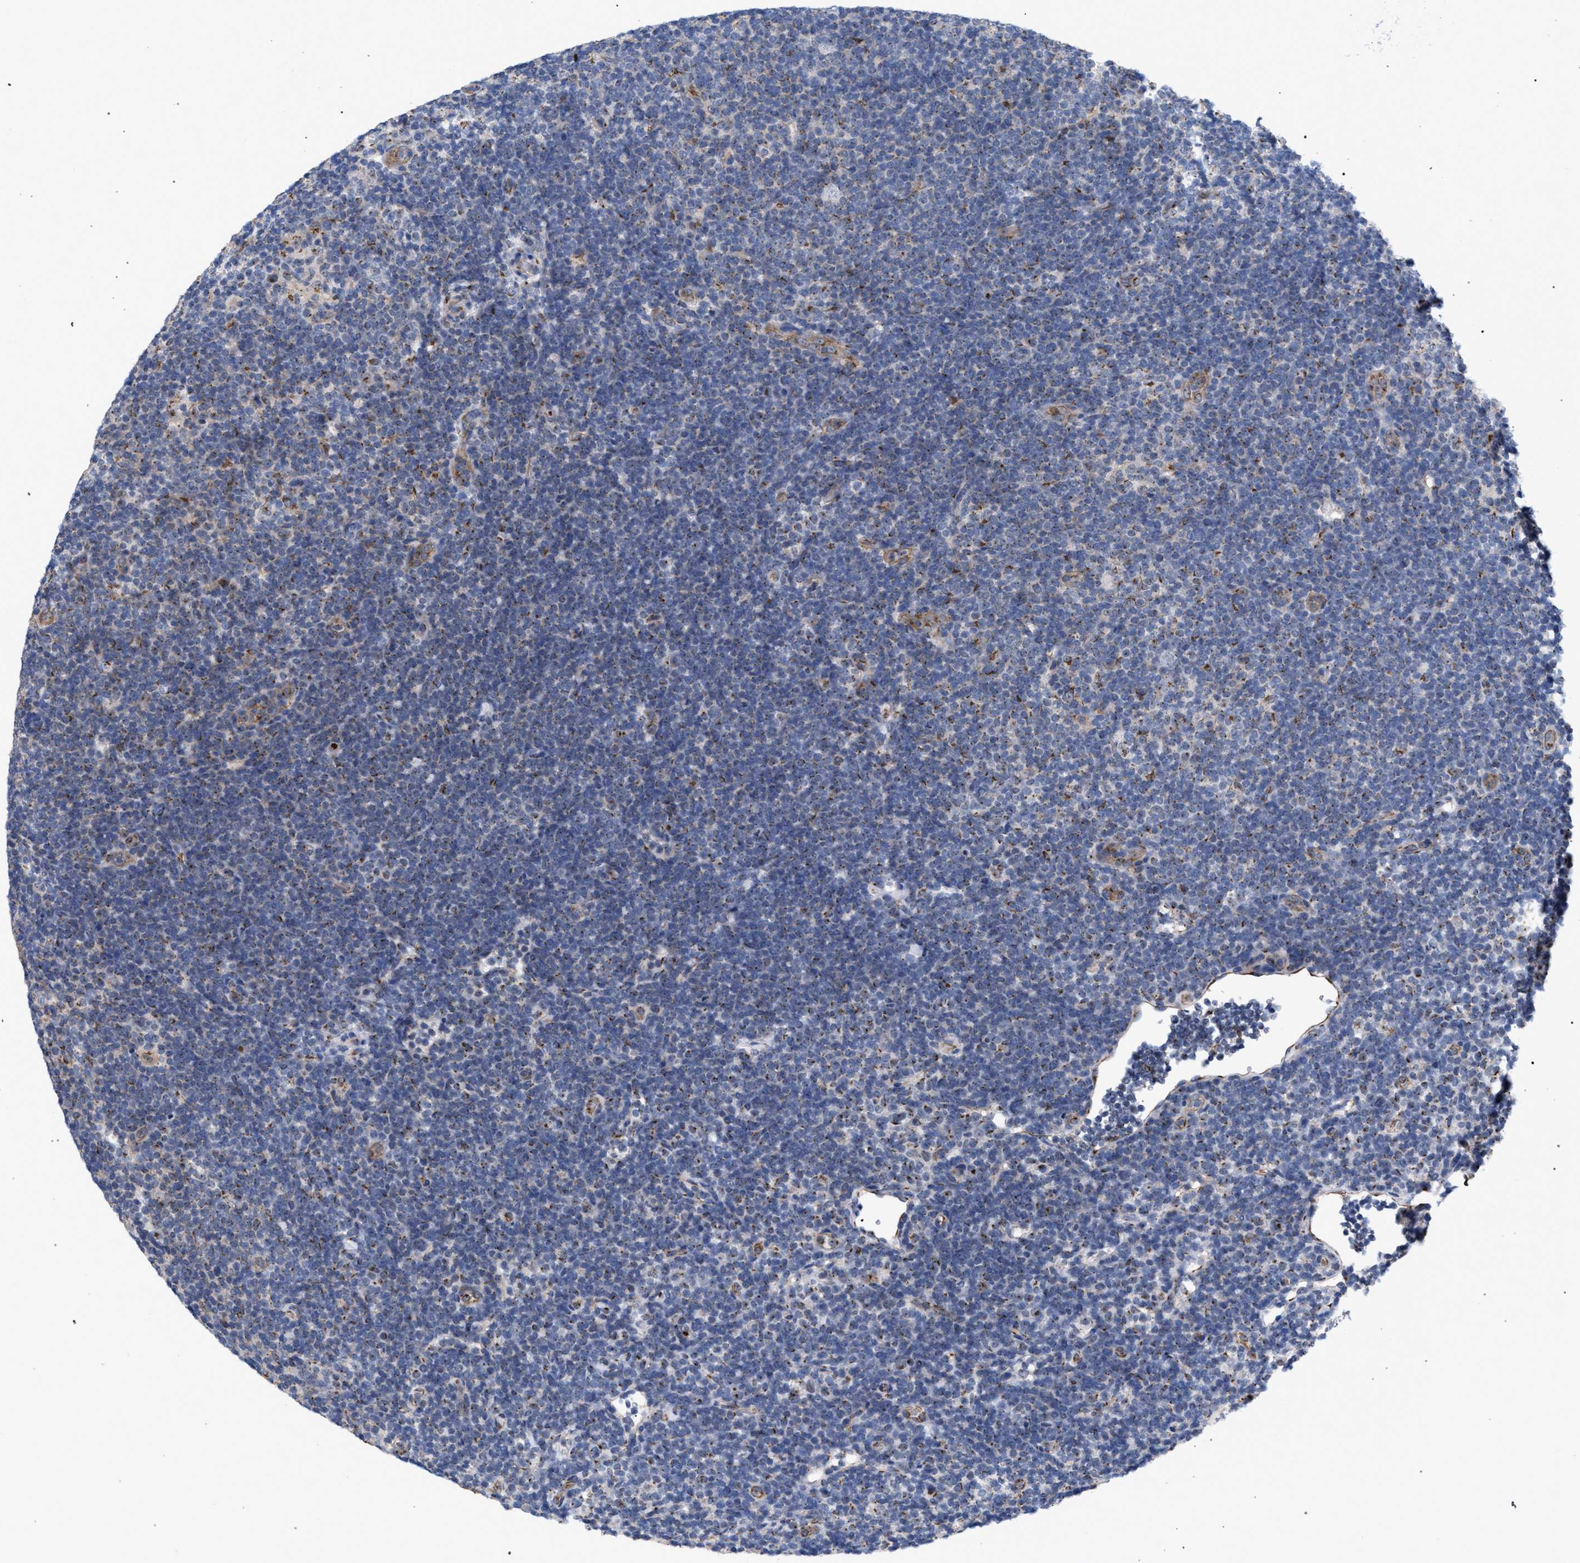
{"staining": {"intensity": "moderate", "quantity": "<25%", "location": "cytoplasmic/membranous"}, "tissue": "lymphoma", "cell_type": "Tumor cells", "image_type": "cancer", "snomed": [{"axis": "morphology", "description": "Hodgkin's disease, NOS"}, {"axis": "topography", "description": "Lymph node"}], "caption": "Immunohistochemical staining of lymphoma demonstrates low levels of moderate cytoplasmic/membranous staining in approximately <25% of tumor cells.", "gene": "GOLGA2", "patient": {"sex": "female", "age": 57}}